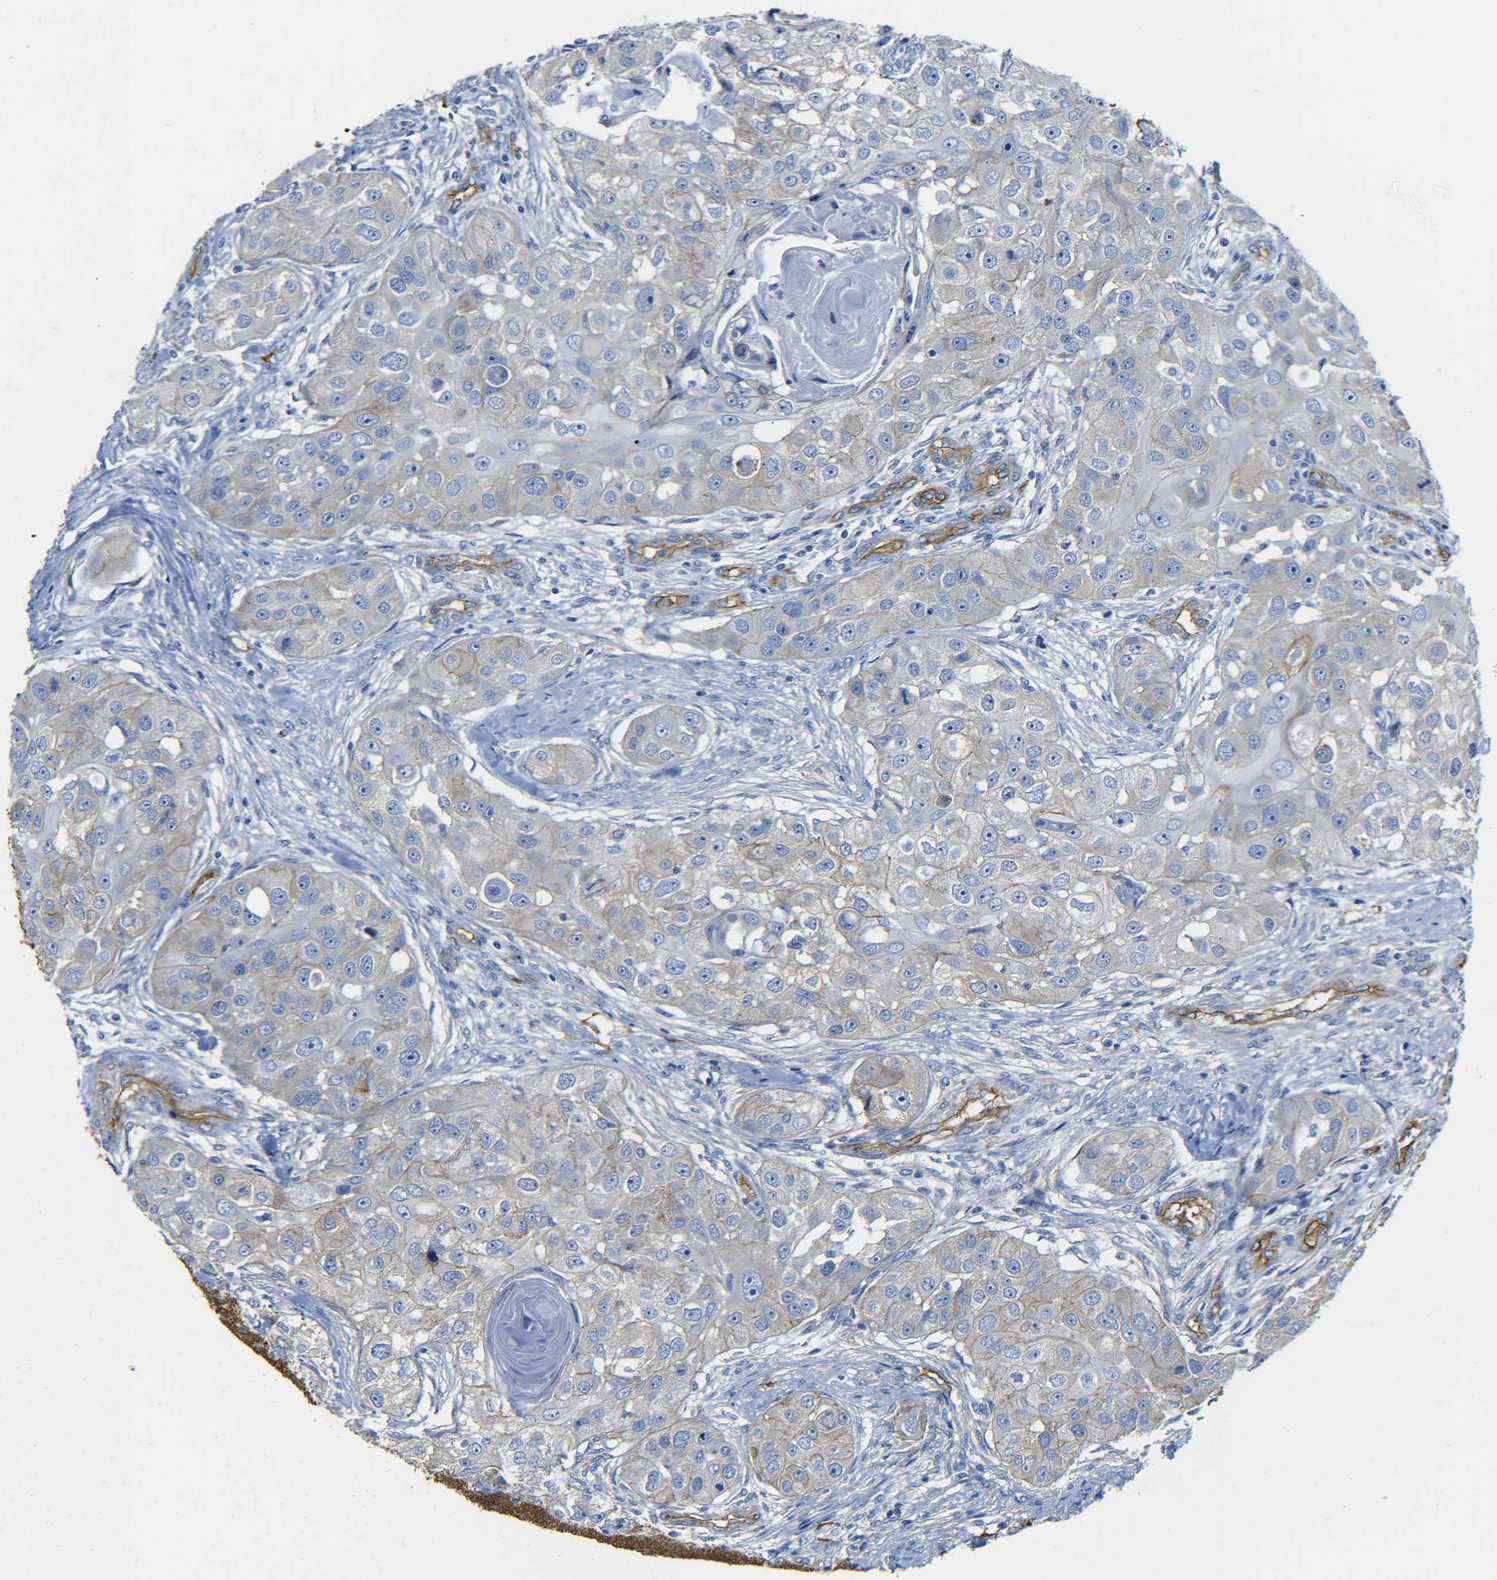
{"staining": {"intensity": "weak", "quantity": "25%-75%", "location": "cytoplasmic/membranous"}, "tissue": "head and neck cancer", "cell_type": "Tumor cells", "image_type": "cancer", "snomed": [{"axis": "morphology", "description": "Normal tissue, NOS"}, {"axis": "morphology", "description": "Squamous cell carcinoma, NOS"}, {"axis": "topography", "description": "Skeletal muscle"}, {"axis": "topography", "description": "Head-Neck"}], "caption": "This is a histology image of immunohistochemistry (IHC) staining of head and neck squamous cell carcinoma, which shows weak staining in the cytoplasmic/membranous of tumor cells.", "gene": "SPTBN1", "patient": {"sex": "male", "age": 51}}